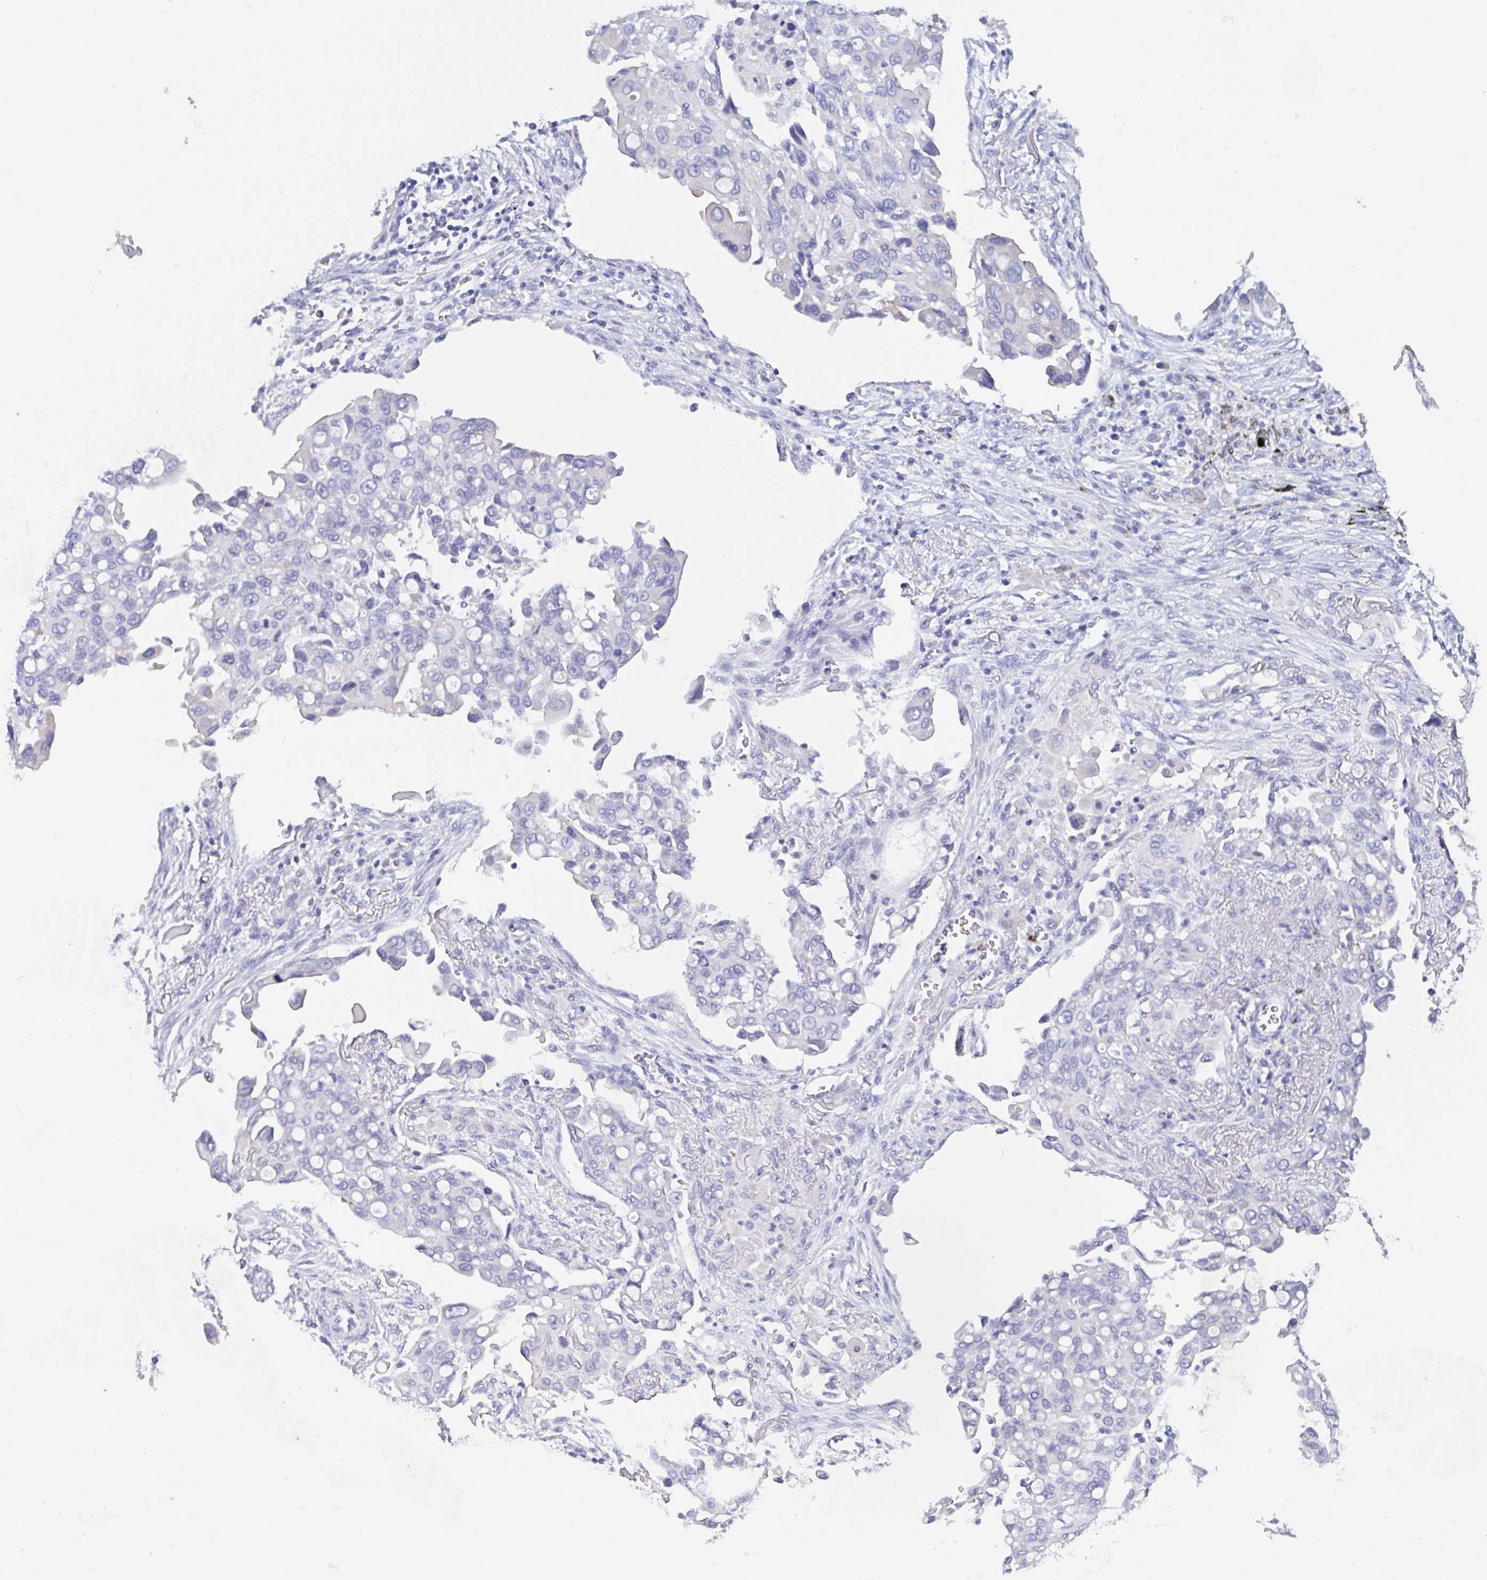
{"staining": {"intensity": "negative", "quantity": "none", "location": "none"}, "tissue": "lung cancer", "cell_type": "Tumor cells", "image_type": "cancer", "snomed": [{"axis": "morphology", "description": "Adenocarcinoma, NOS"}, {"axis": "topography", "description": "Lung"}], "caption": "There is no significant staining in tumor cells of lung cancer. (DAB immunohistochemistry with hematoxylin counter stain).", "gene": "ZNHIT2", "patient": {"sex": "male", "age": 68}}